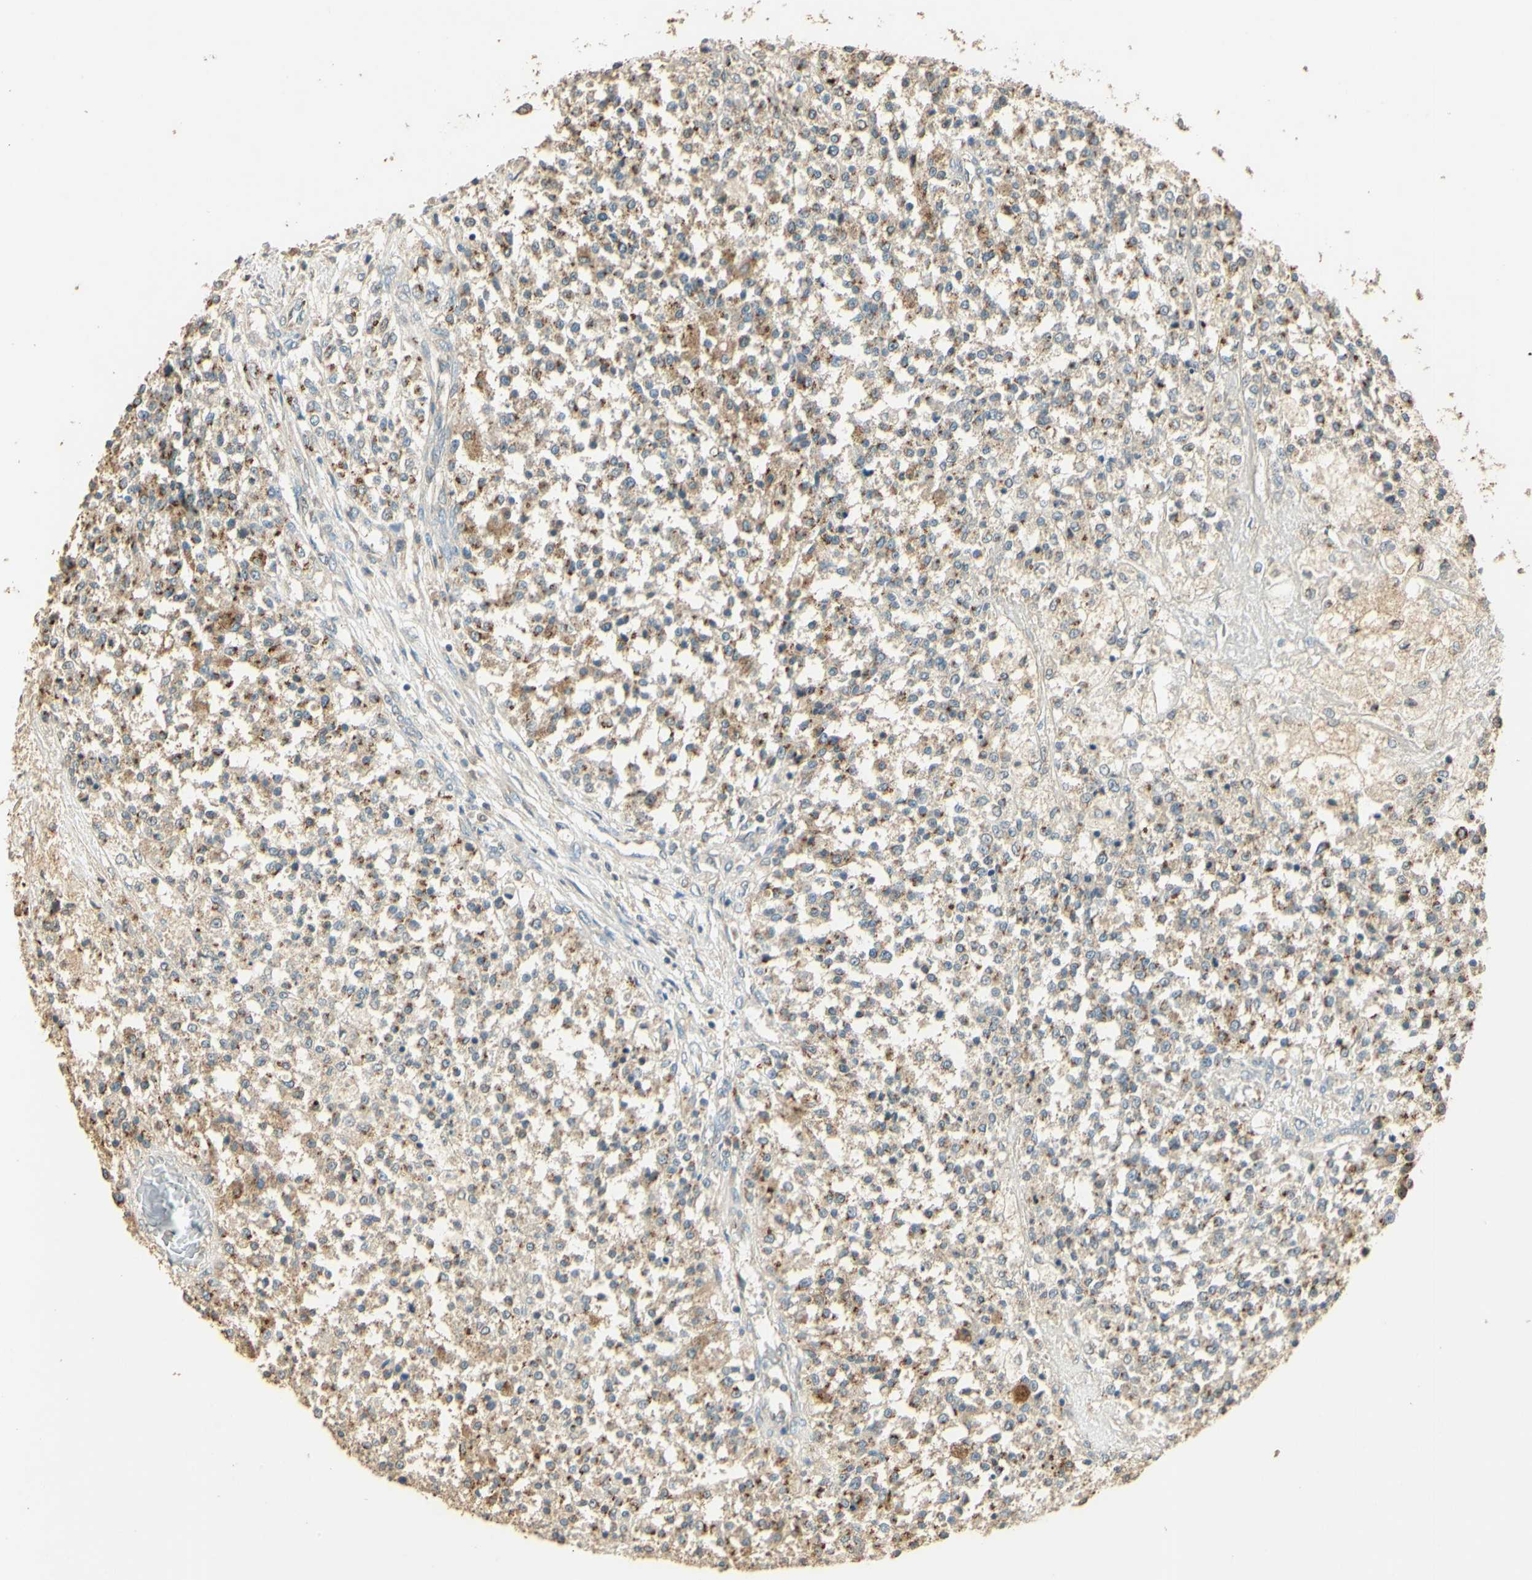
{"staining": {"intensity": "moderate", "quantity": "25%-75%", "location": "cytoplasmic/membranous"}, "tissue": "testis cancer", "cell_type": "Tumor cells", "image_type": "cancer", "snomed": [{"axis": "morphology", "description": "Seminoma, NOS"}, {"axis": "topography", "description": "Testis"}], "caption": "Immunohistochemistry (IHC) (DAB (3,3'-diaminobenzidine)) staining of human testis seminoma reveals moderate cytoplasmic/membranous protein staining in approximately 25%-75% of tumor cells.", "gene": "UXS1", "patient": {"sex": "male", "age": 59}}